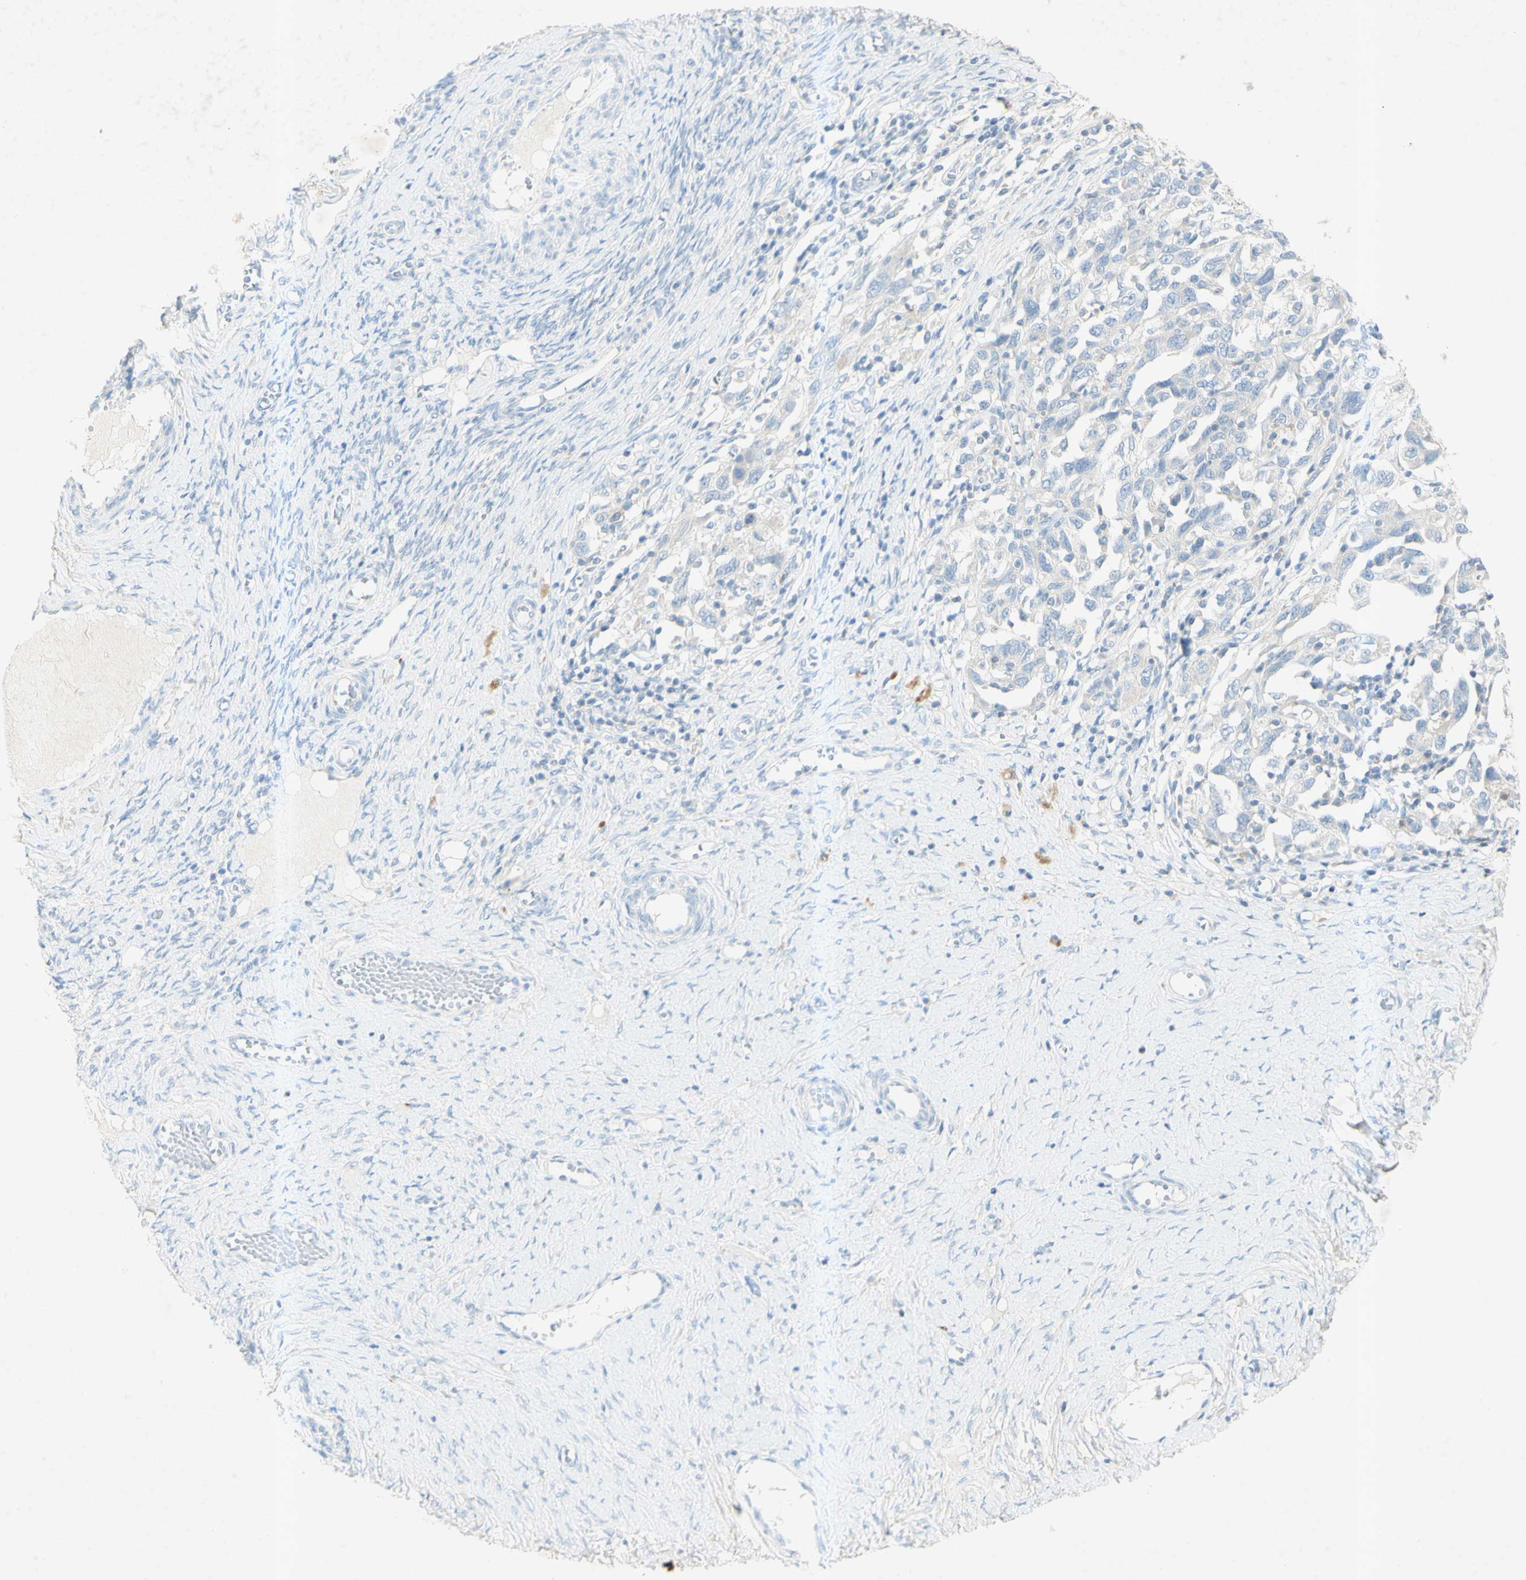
{"staining": {"intensity": "negative", "quantity": "none", "location": "none"}, "tissue": "ovarian cancer", "cell_type": "Tumor cells", "image_type": "cancer", "snomed": [{"axis": "morphology", "description": "Carcinoma, NOS"}, {"axis": "morphology", "description": "Cystadenocarcinoma, serous, NOS"}, {"axis": "topography", "description": "Ovary"}], "caption": "Tumor cells show no significant protein positivity in ovarian cancer.", "gene": "GDF15", "patient": {"sex": "female", "age": 69}}